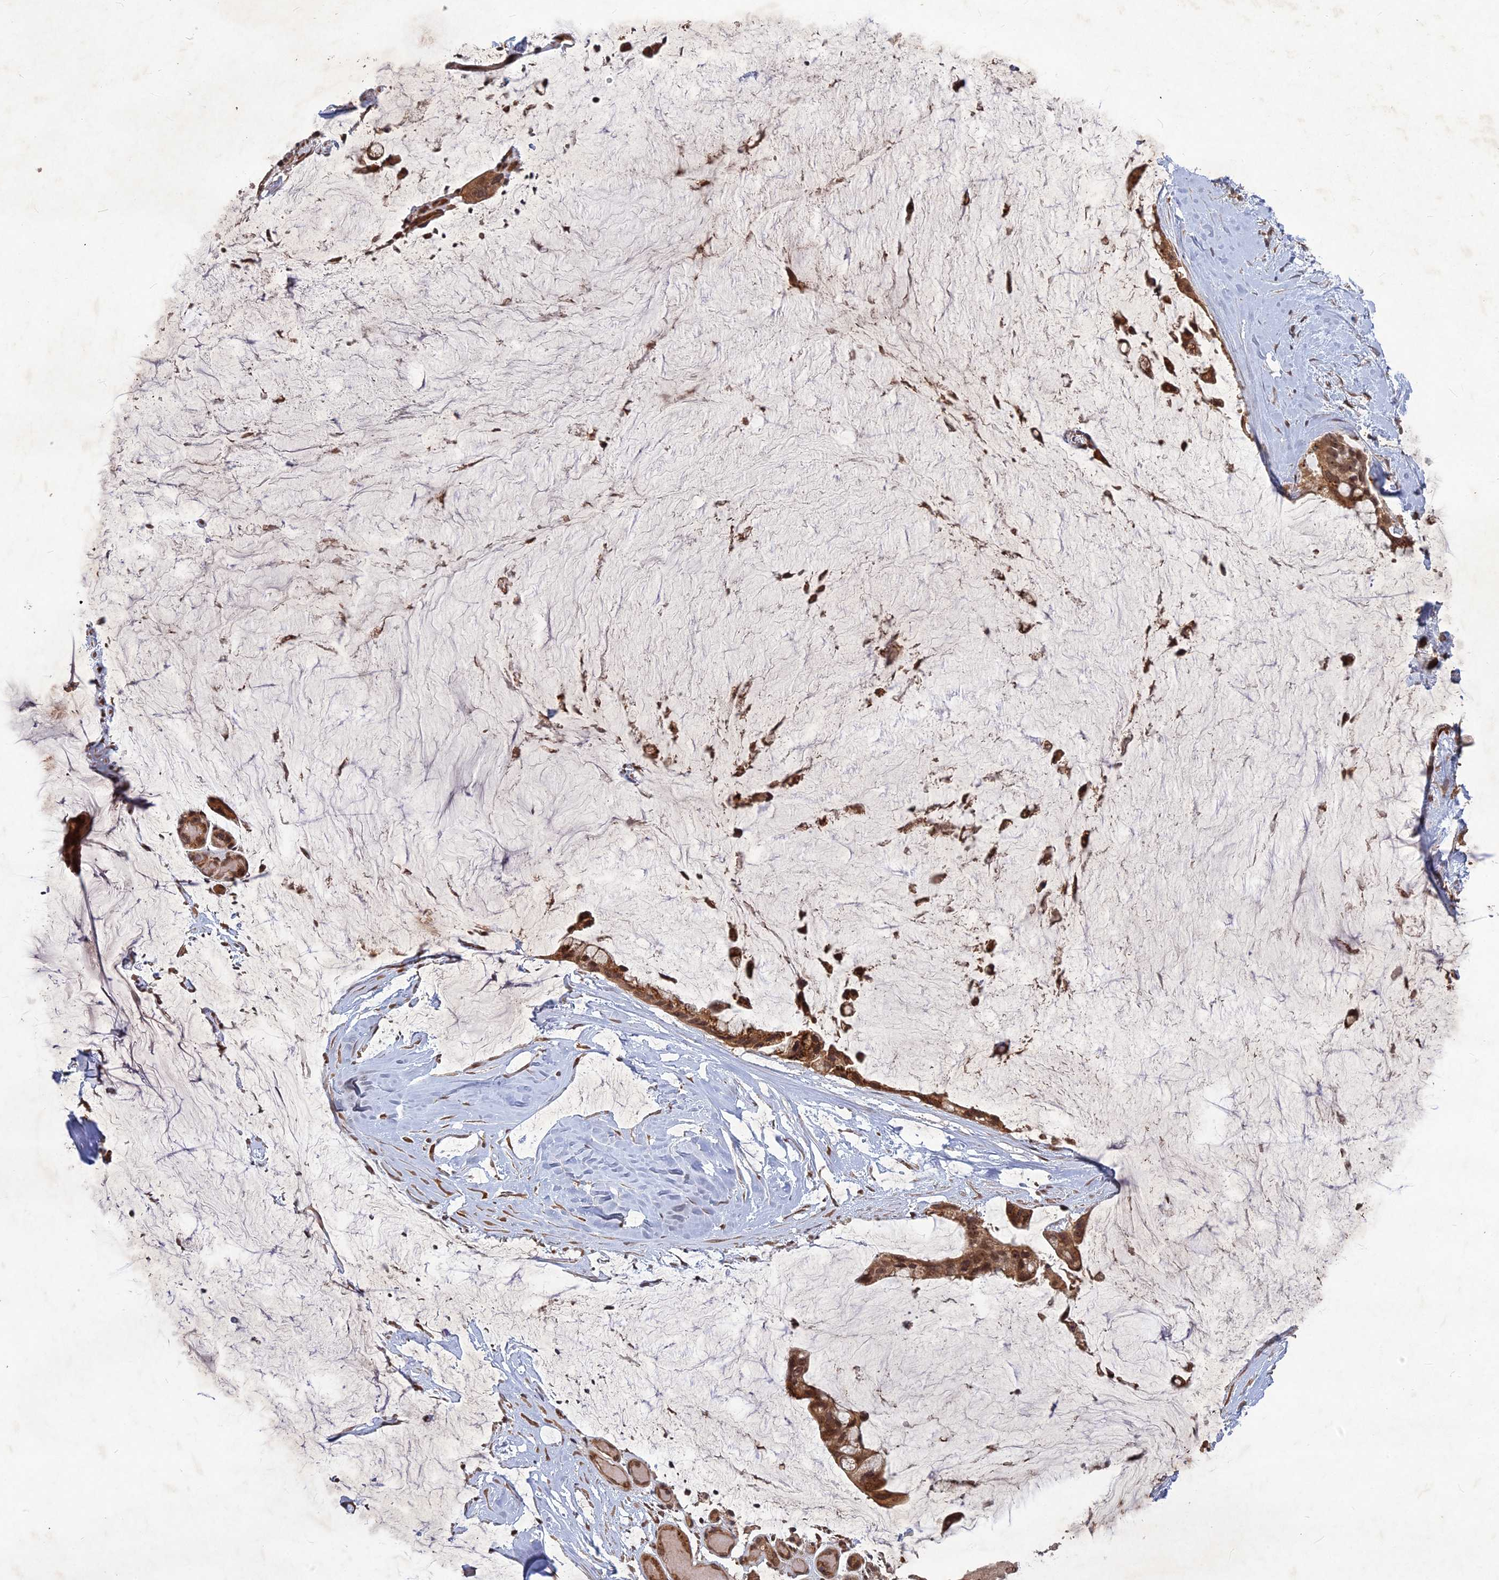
{"staining": {"intensity": "moderate", "quantity": ">75%", "location": "cytoplasmic/membranous,nuclear"}, "tissue": "ovarian cancer", "cell_type": "Tumor cells", "image_type": "cancer", "snomed": [{"axis": "morphology", "description": "Cystadenocarcinoma, mucinous, NOS"}, {"axis": "topography", "description": "Ovary"}], "caption": "IHC (DAB (3,3'-diaminobenzidine)) staining of human ovarian mucinous cystadenocarcinoma shows moderate cytoplasmic/membranous and nuclear protein positivity in approximately >75% of tumor cells.", "gene": "SRMS", "patient": {"sex": "female", "age": 39}}